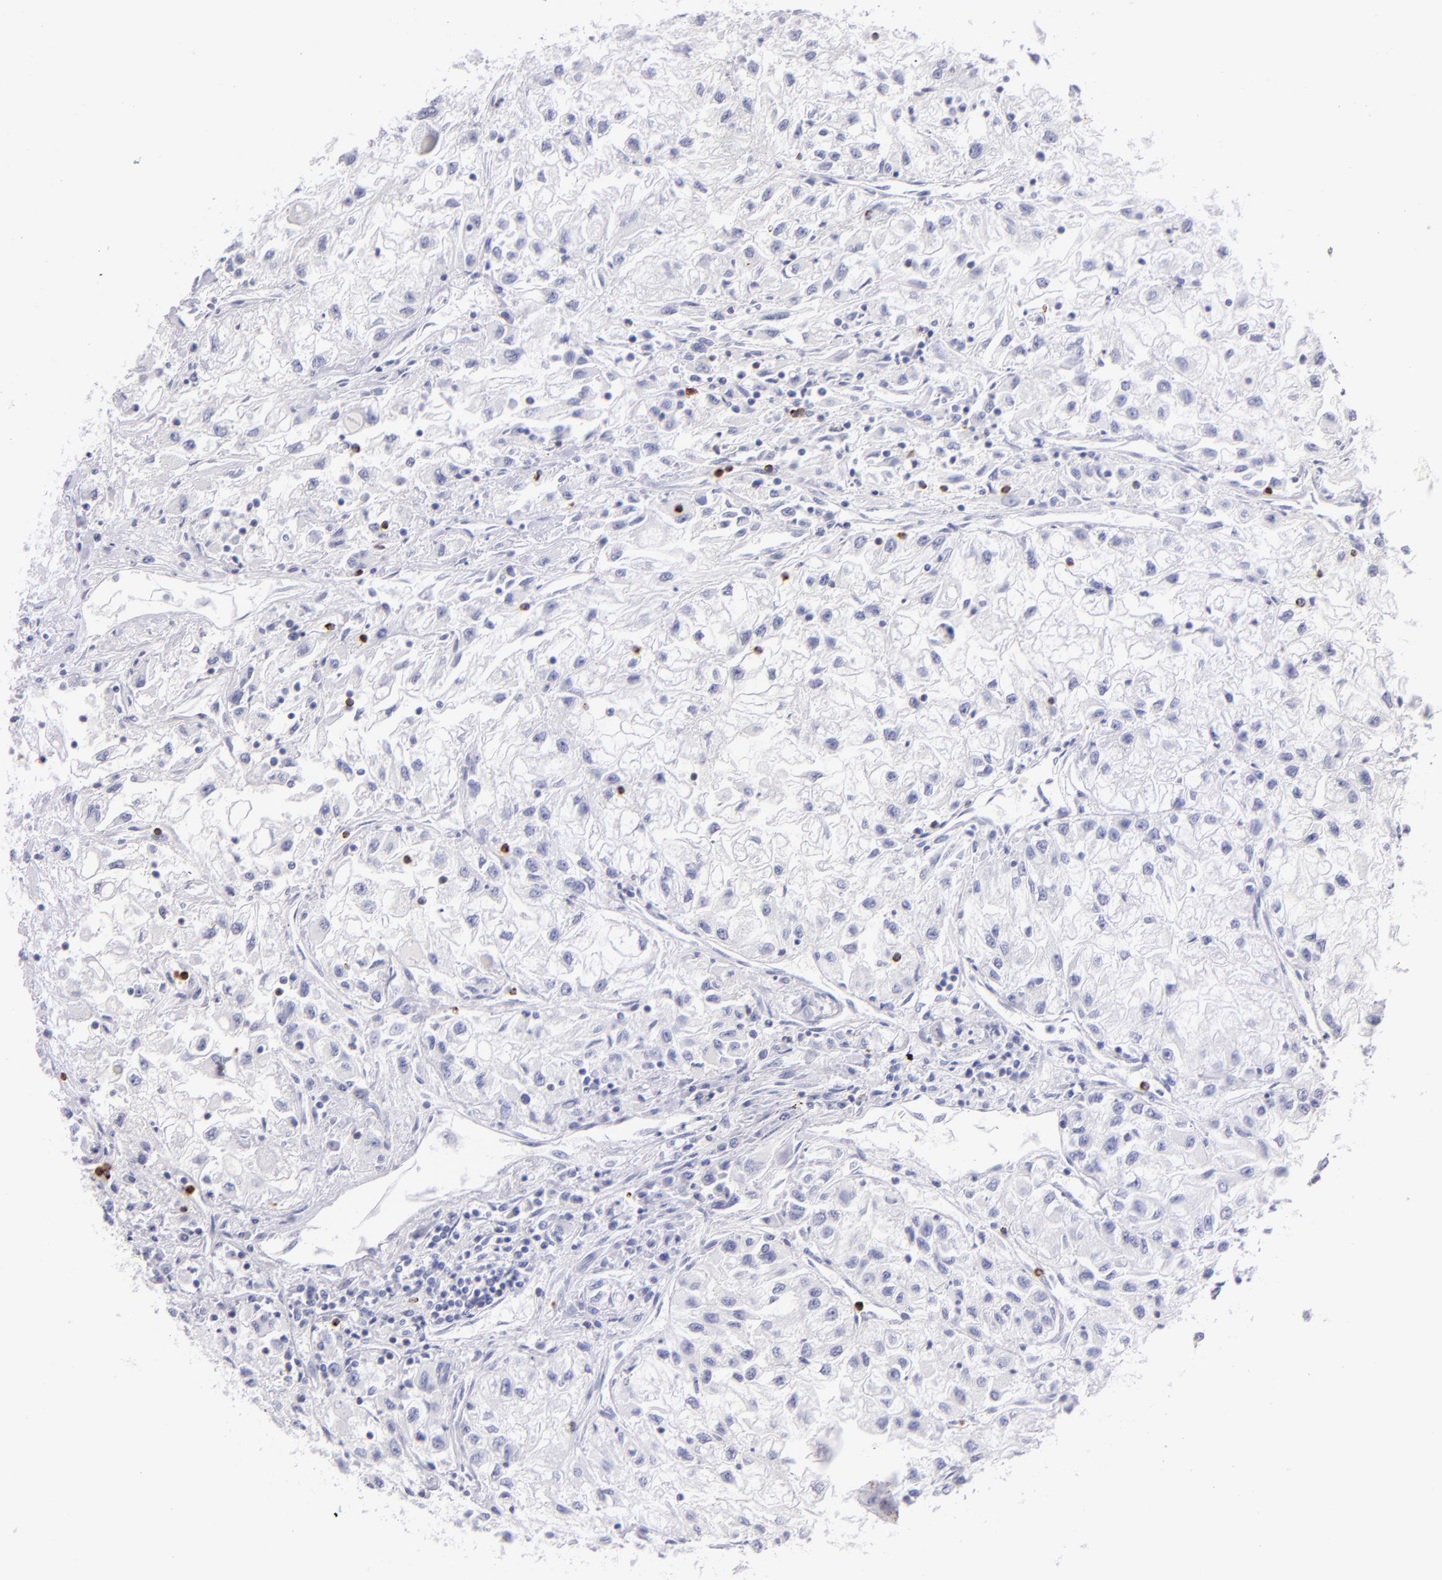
{"staining": {"intensity": "negative", "quantity": "none", "location": "none"}, "tissue": "renal cancer", "cell_type": "Tumor cells", "image_type": "cancer", "snomed": [{"axis": "morphology", "description": "Adenocarcinoma, NOS"}, {"axis": "topography", "description": "Kidney"}], "caption": "A photomicrograph of renal cancer stained for a protein demonstrates no brown staining in tumor cells.", "gene": "PRF1", "patient": {"sex": "male", "age": 59}}